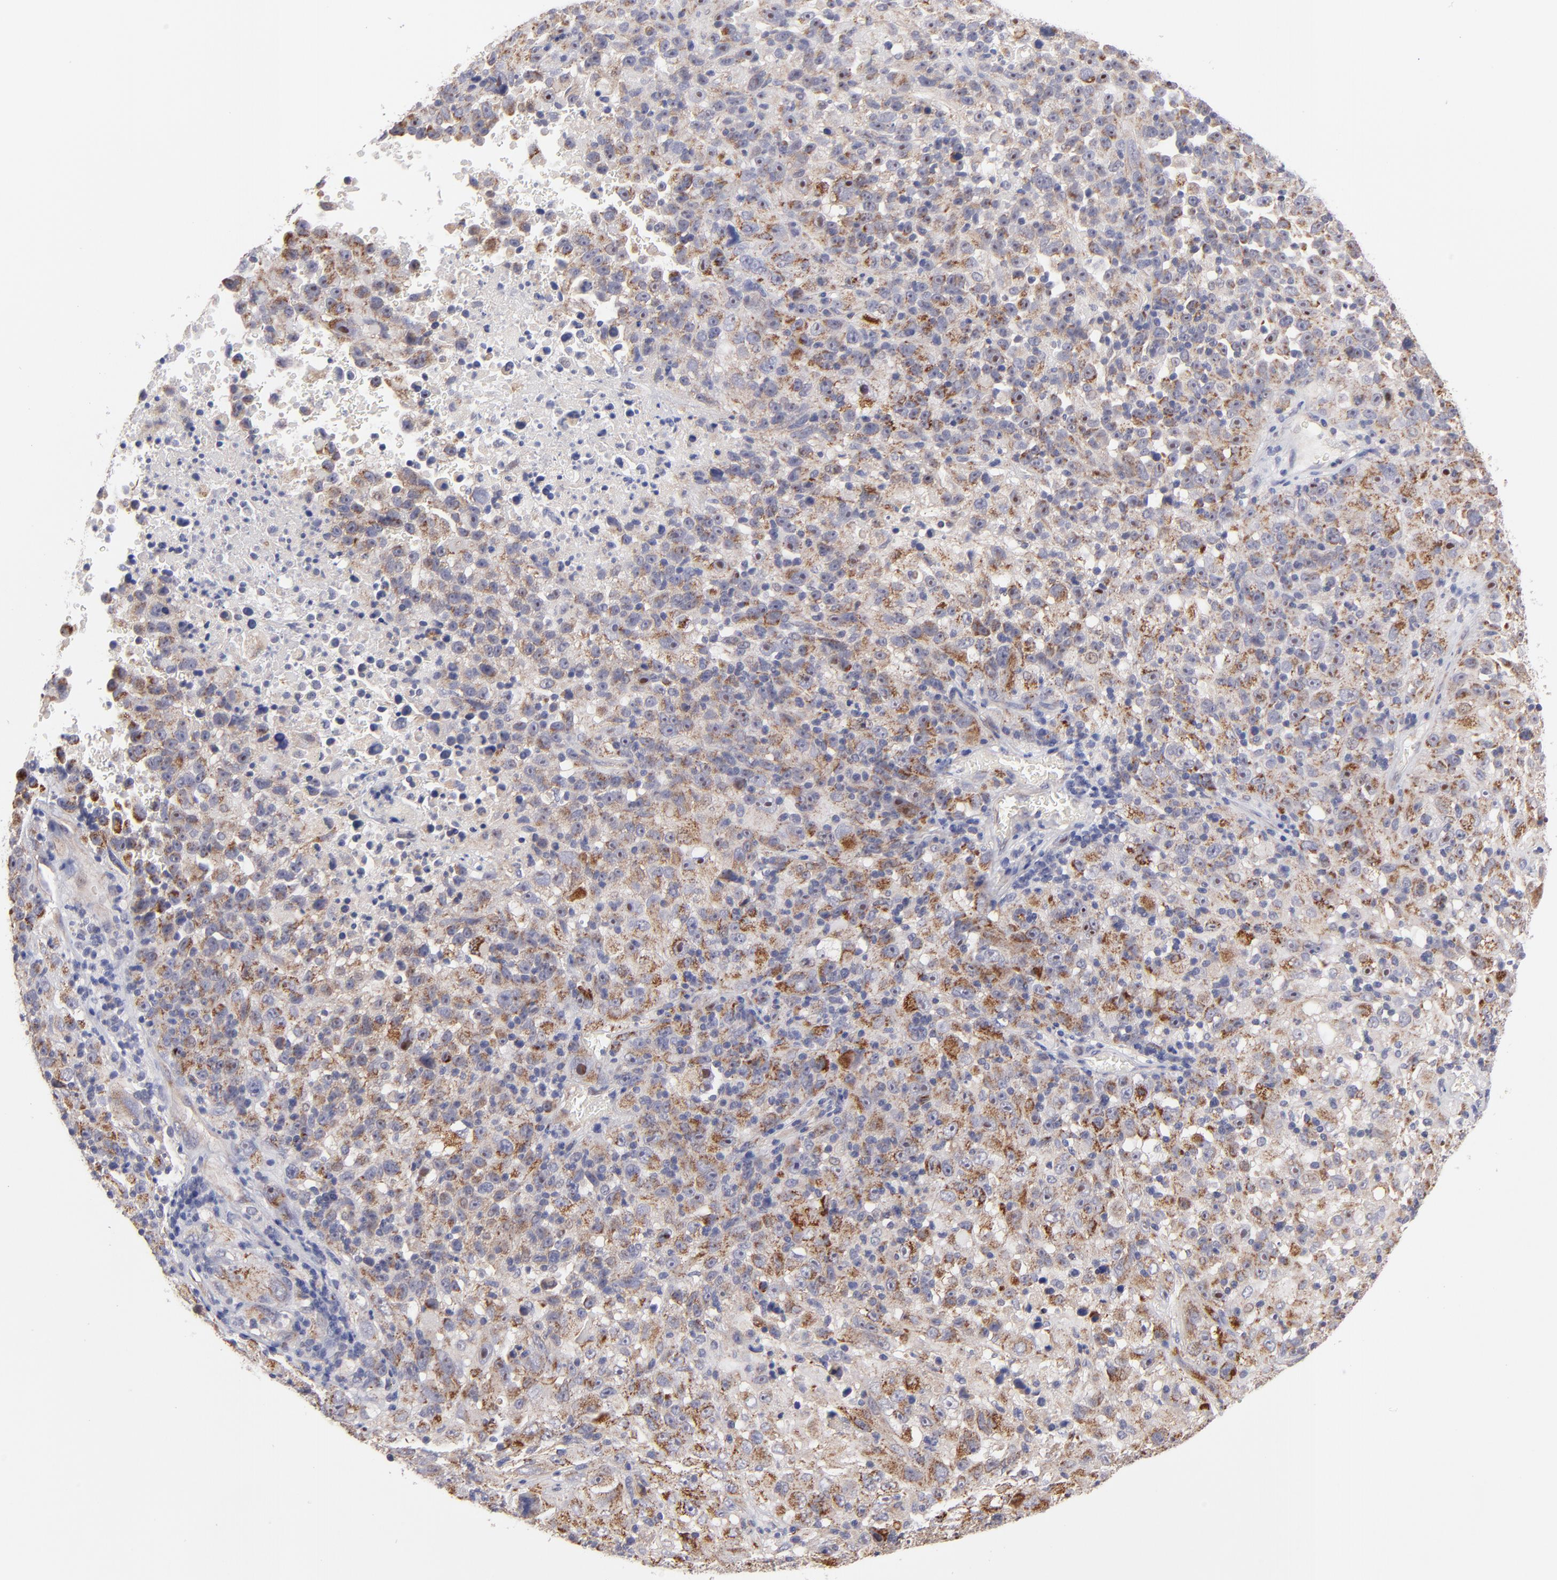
{"staining": {"intensity": "weak", "quantity": ">75%", "location": "cytoplasmic/membranous"}, "tissue": "melanoma", "cell_type": "Tumor cells", "image_type": "cancer", "snomed": [{"axis": "morphology", "description": "Malignant melanoma, Metastatic site"}, {"axis": "topography", "description": "Cerebral cortex"}], "caption": "Protein staining displays weak cytoplasmic/membranous staining in about >75% of tumor cells in malignant melanoma (metastatic site).", "gene": "HCCS", "patient": {"sex": "female", "age": 52}}